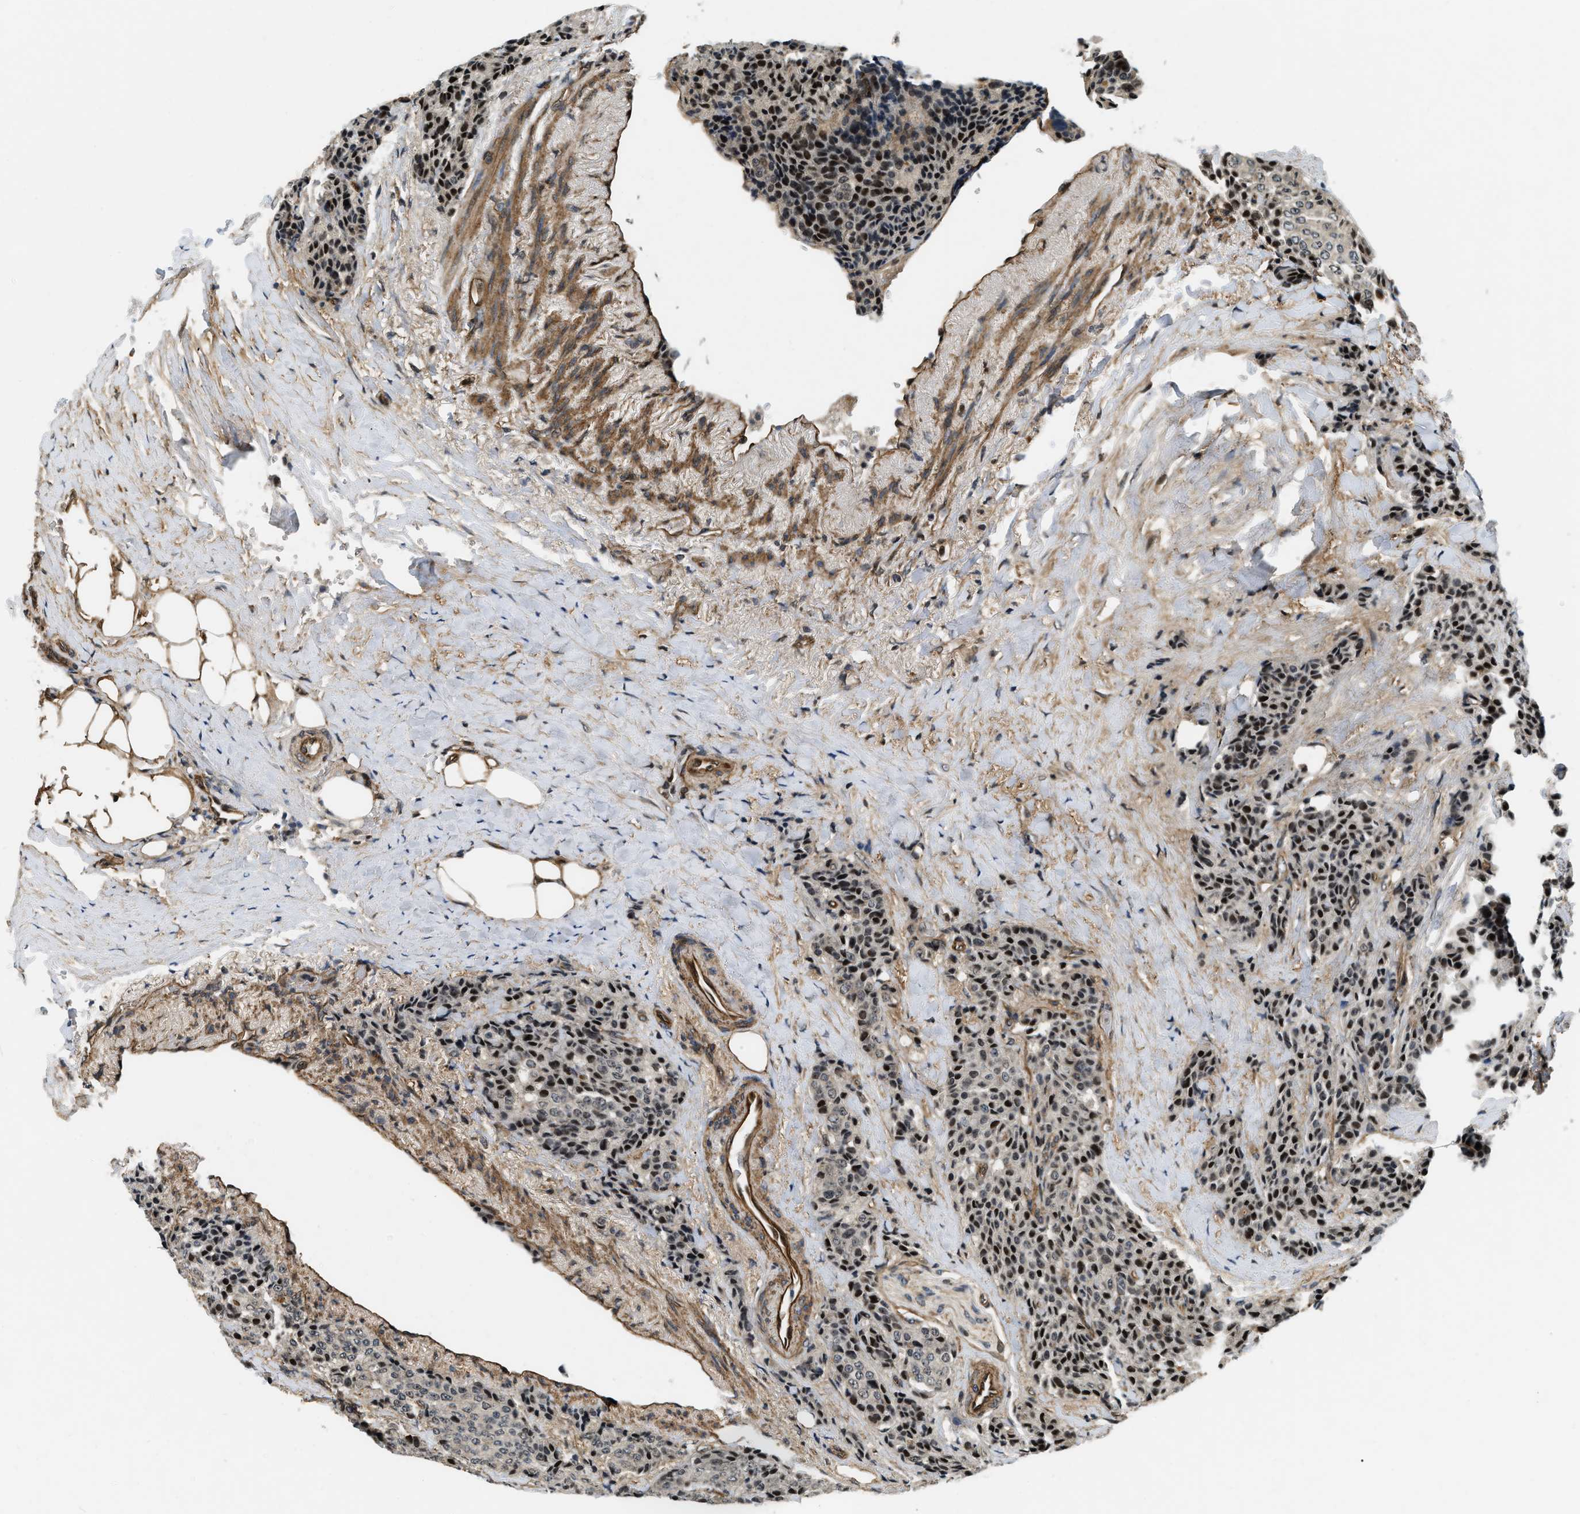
{"staining": {"intensity": "strong", "quantity": "25%-75%", "location": "nuclear"}, "tissue": "carcinoid", "cell_type": "Tumor cells", "image_type": "cancer", "snomed": [{"axis": "morphology", "description": "Carcinoid, malignant, NOS"}, {"axis": "topography", "description": "Colon"}], "caption": "Strong nuclear positivity is appreciated in about 25%-75% of tumor cells in carcinoid. Using DAB (brown) and hematoxylin (blue) stains, captured at high magnification using brightfield microscopy.", "gene": "LTA4H", "patient": {"sex": "female", "age": 61}}